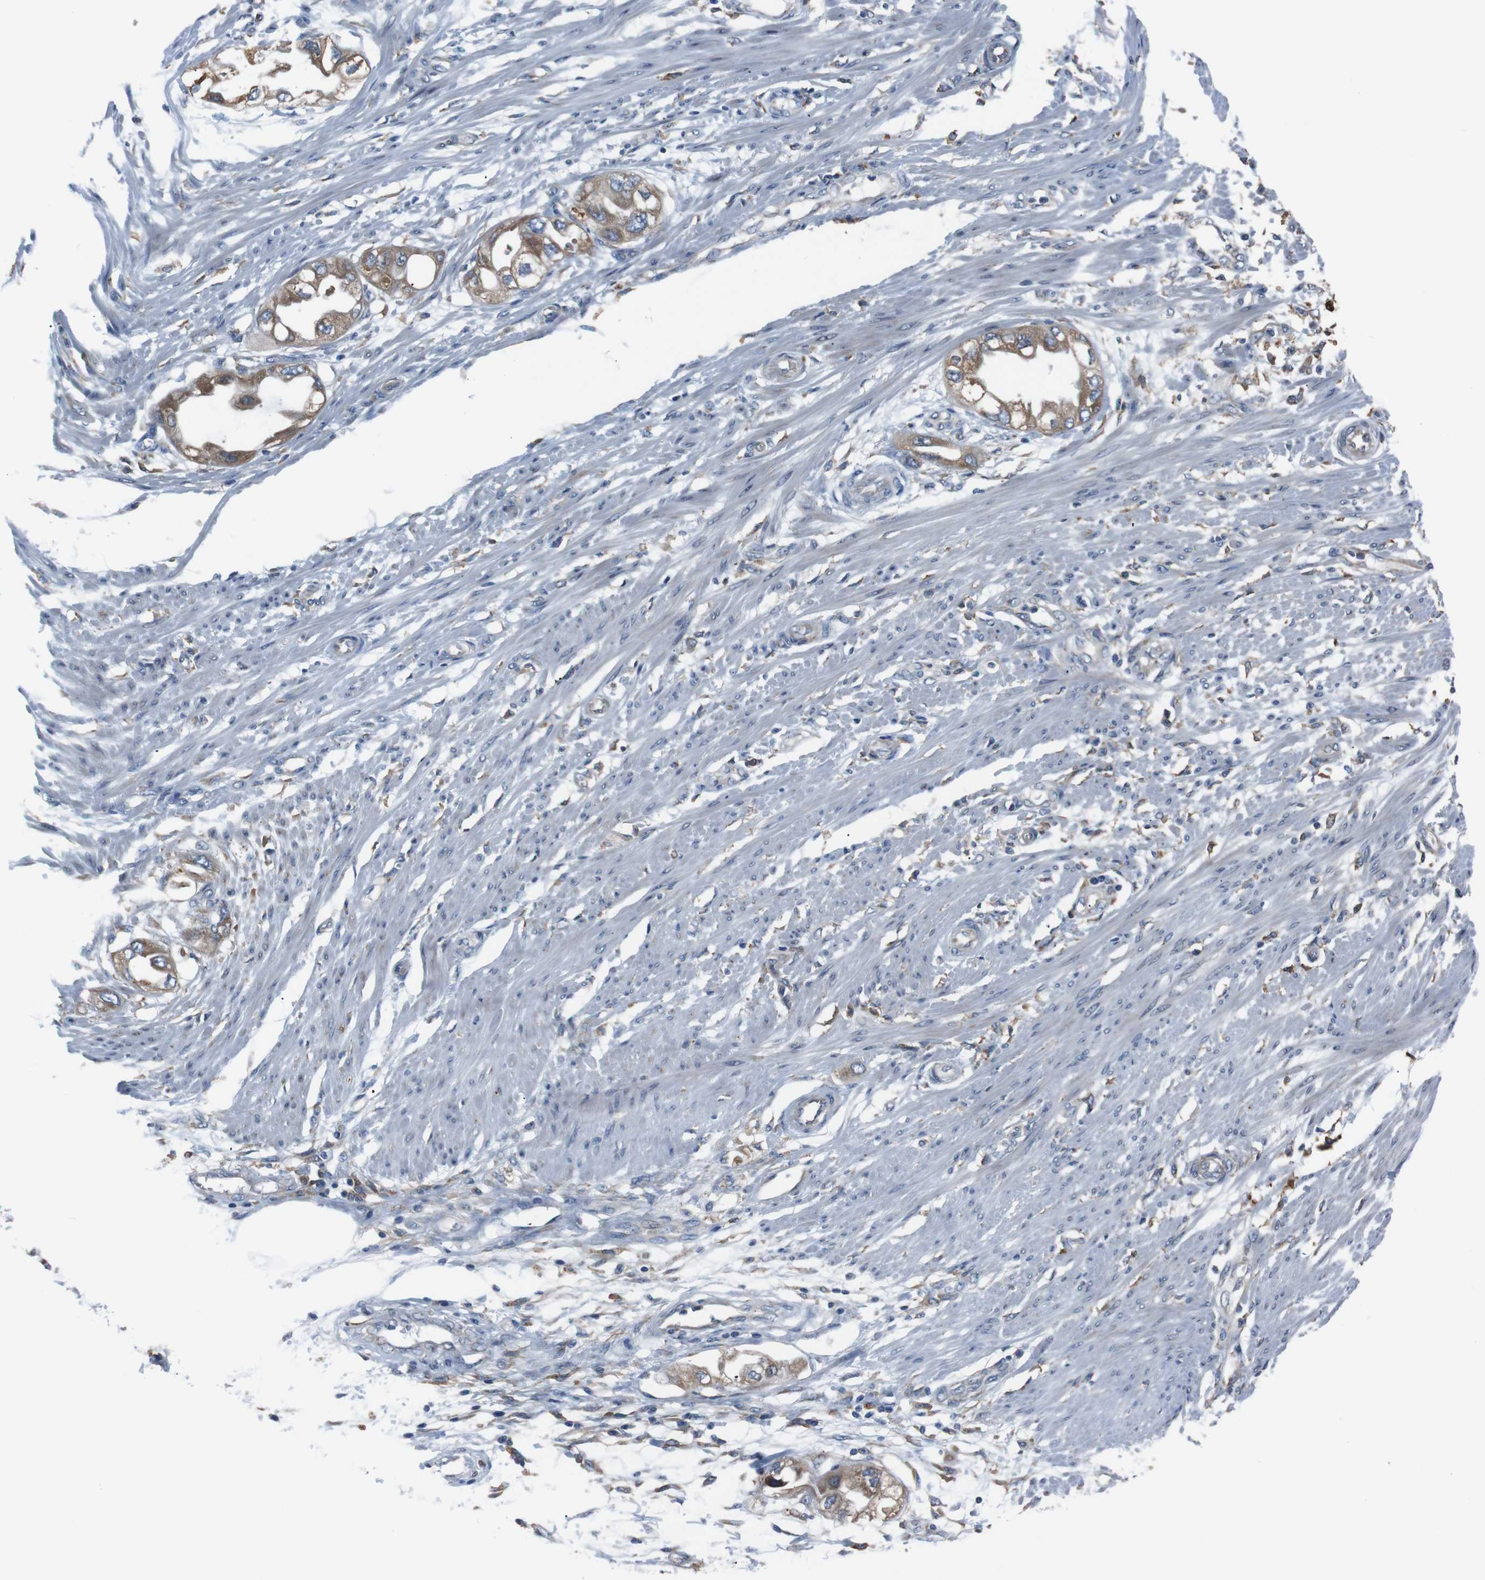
{"staining": {"intensity": "moderate", "quantity": ">75%", "location": "cytoplasmic/membranous"}, "tissue": "endometrial cancer", "cell_type": "Tumor cells", "image_type": "cancer", "snomed": [{"axis": "morphology", "description": "Adenocarcinoma, NOS"}, {"axis": "topography", "description": "Endometrium"}], "caption": "DAB immunohistochemical staining of human endometrial cancer reveals moderate cytoplasmic/membranous protein positivity in about >75% of tumor cells.", "gene": "SIGMAR1", "patient": {"sex": "female", "age": 67}}